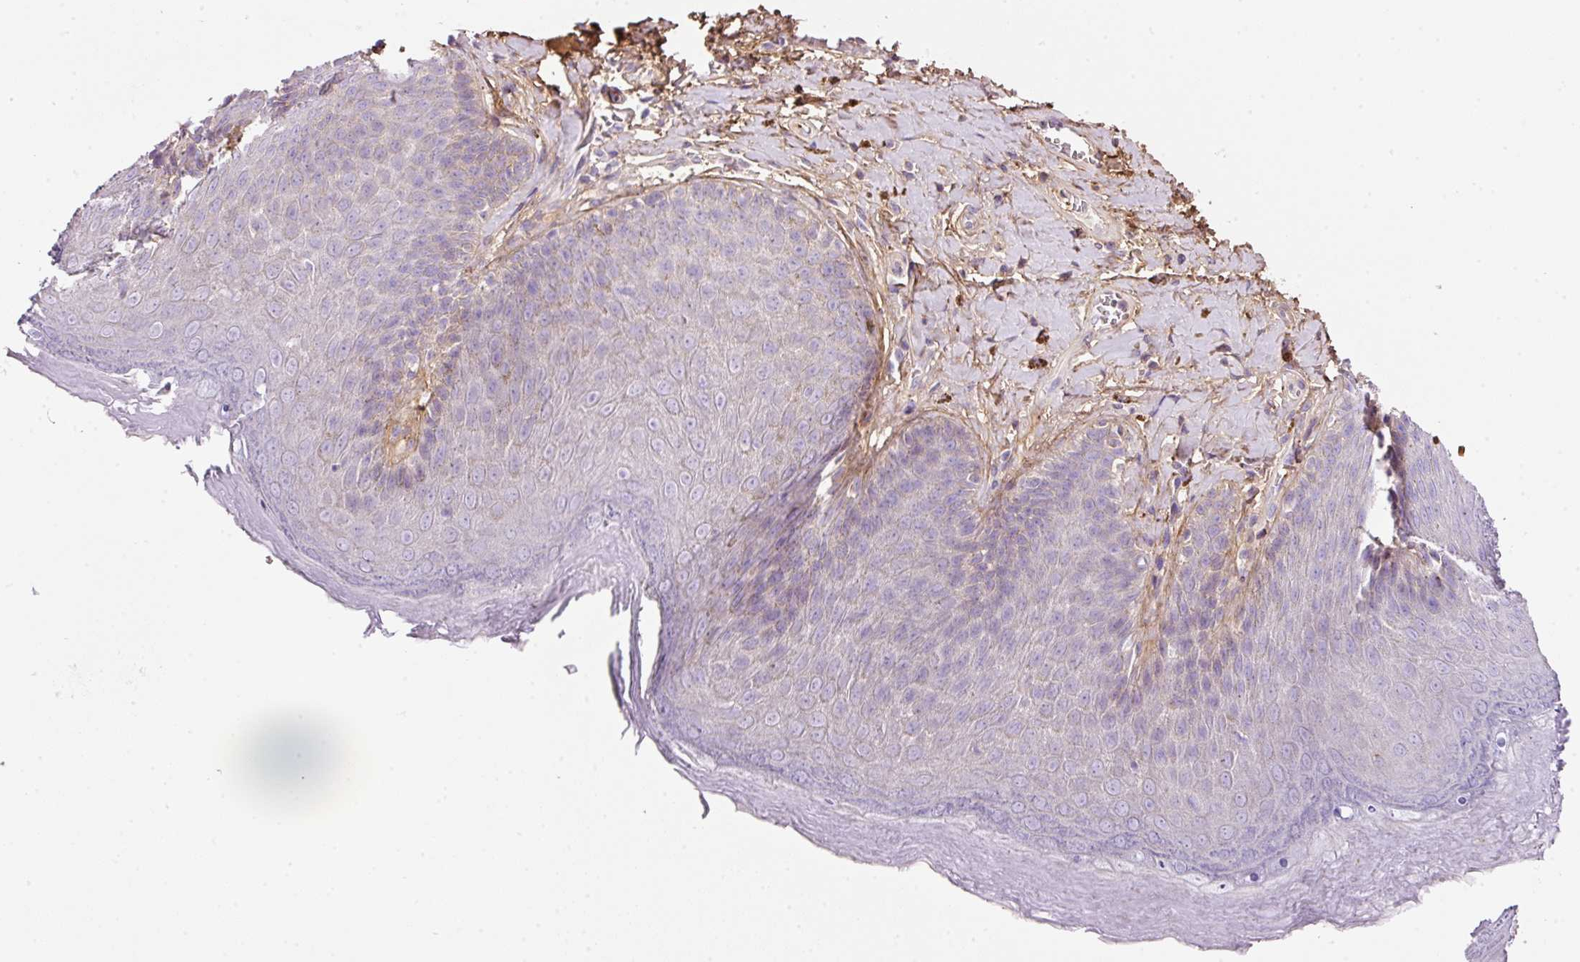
{"staining": {"intensity": "negative", "quantity": "none", "location": "none"}, "tissue": "skin", "cell_type": "Epidermal cells", "image_type": "normal", "snomed": [{"axis": "morphology", "description": "Normal tissue, NOS"}, {"axis": "topography", "description": "Anal"}, {"axis": "topography", "description": "Peripheral nerve tissue"}], "caption": "Human skin stained for a protein using immunohistochemistry (IHC) shows no staining in epidermal cells.", "gene": "SOS2", "patient": {"sex": "male", "age": 53}}